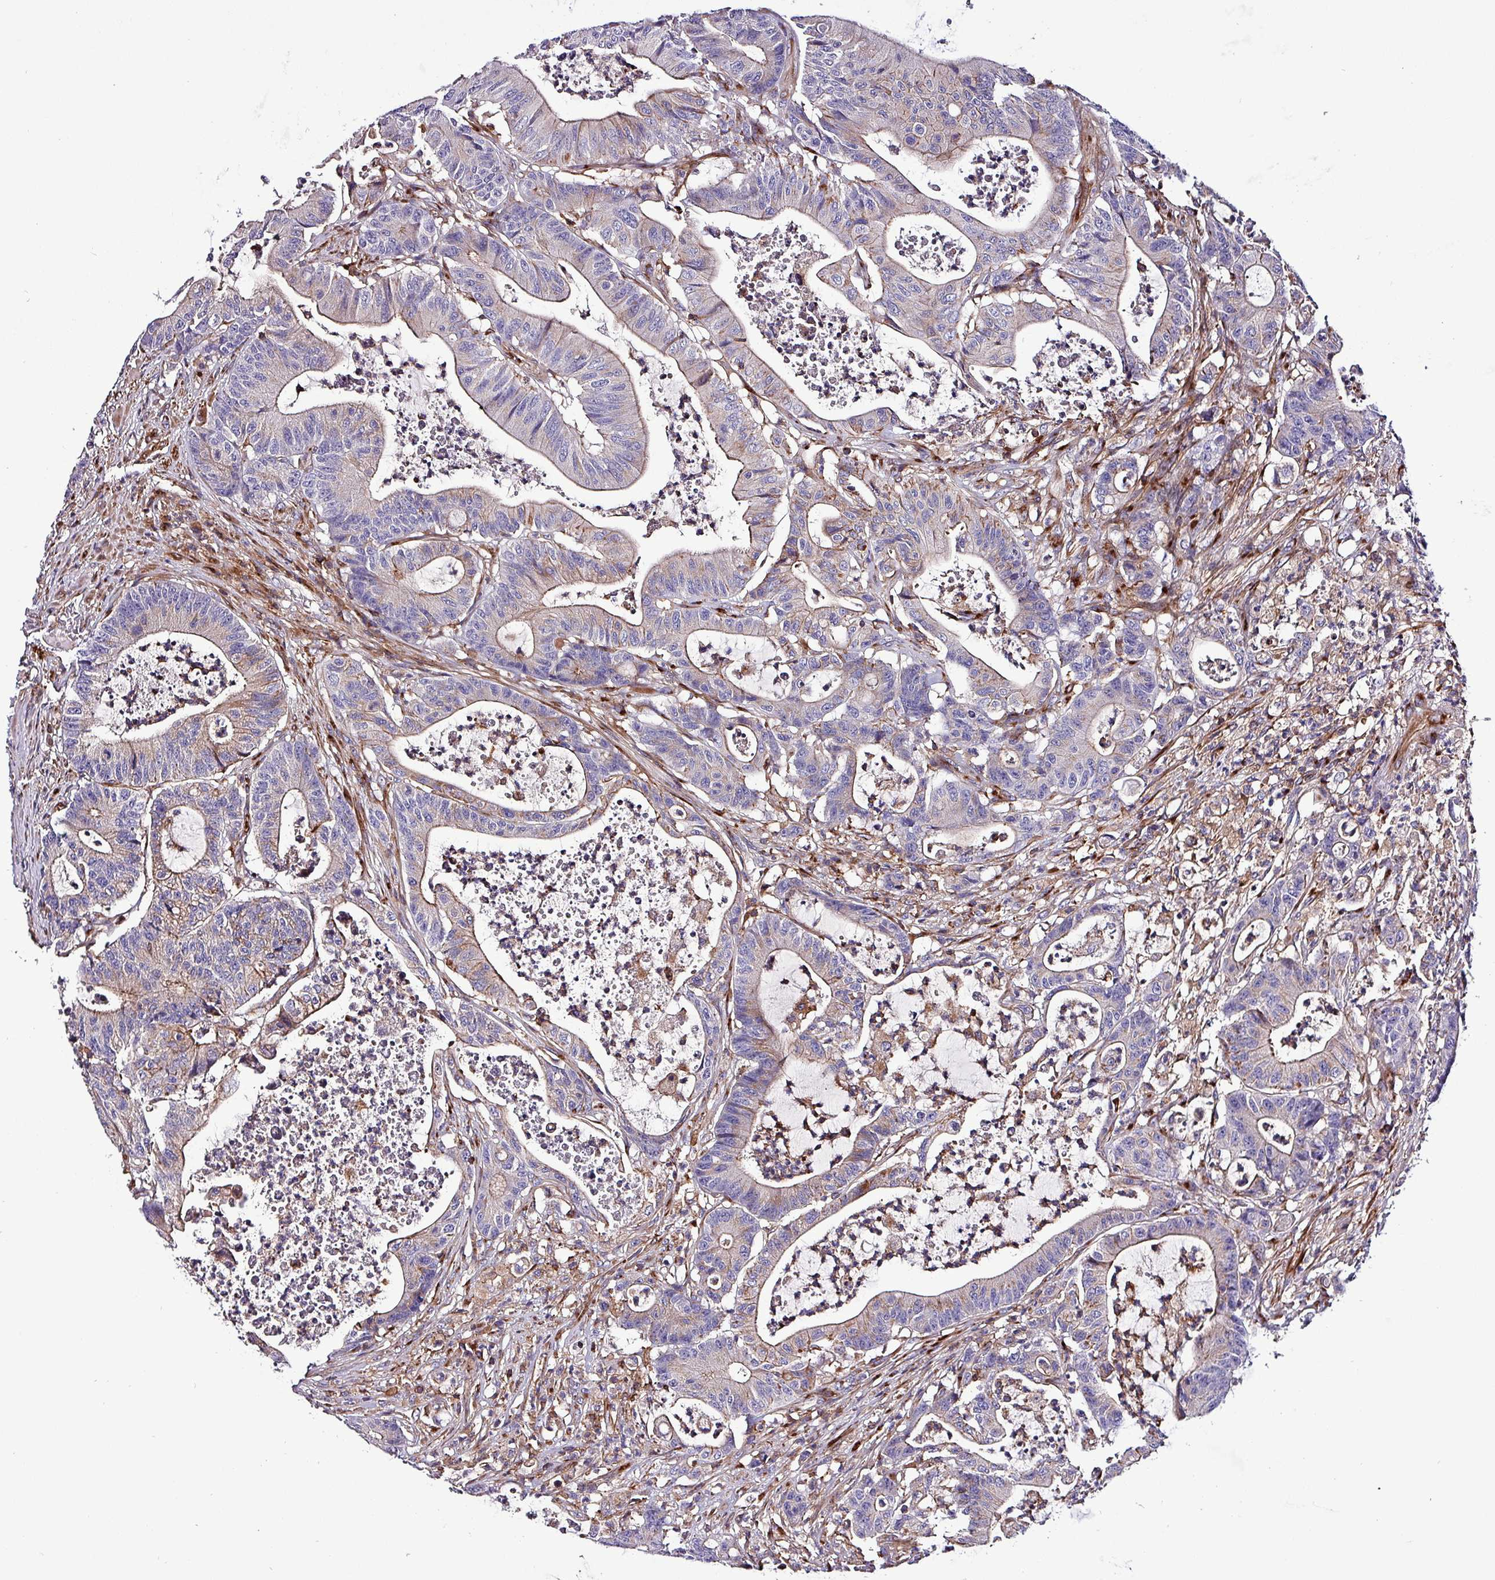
{"staining": {"intensity": "weak", "quantity": "<25%", "location": "cytoplasmic/membranous"}, "tissue": "colorectal cancer", "cell_type": "Tumor cells", "image_type": "cancer", "snomed": [{"axis": "morphology", "description": "Adenocarcinoma, NOS"}, {"axis": "topography", "description": "Colon"}], "caption": "The histopathology image demonstrates no significant positivity in tumor cells of colorectal cancer (adenocarcinoma).", "gene": "VAMP4", "patient": {"sex": "female", "age": 84}}